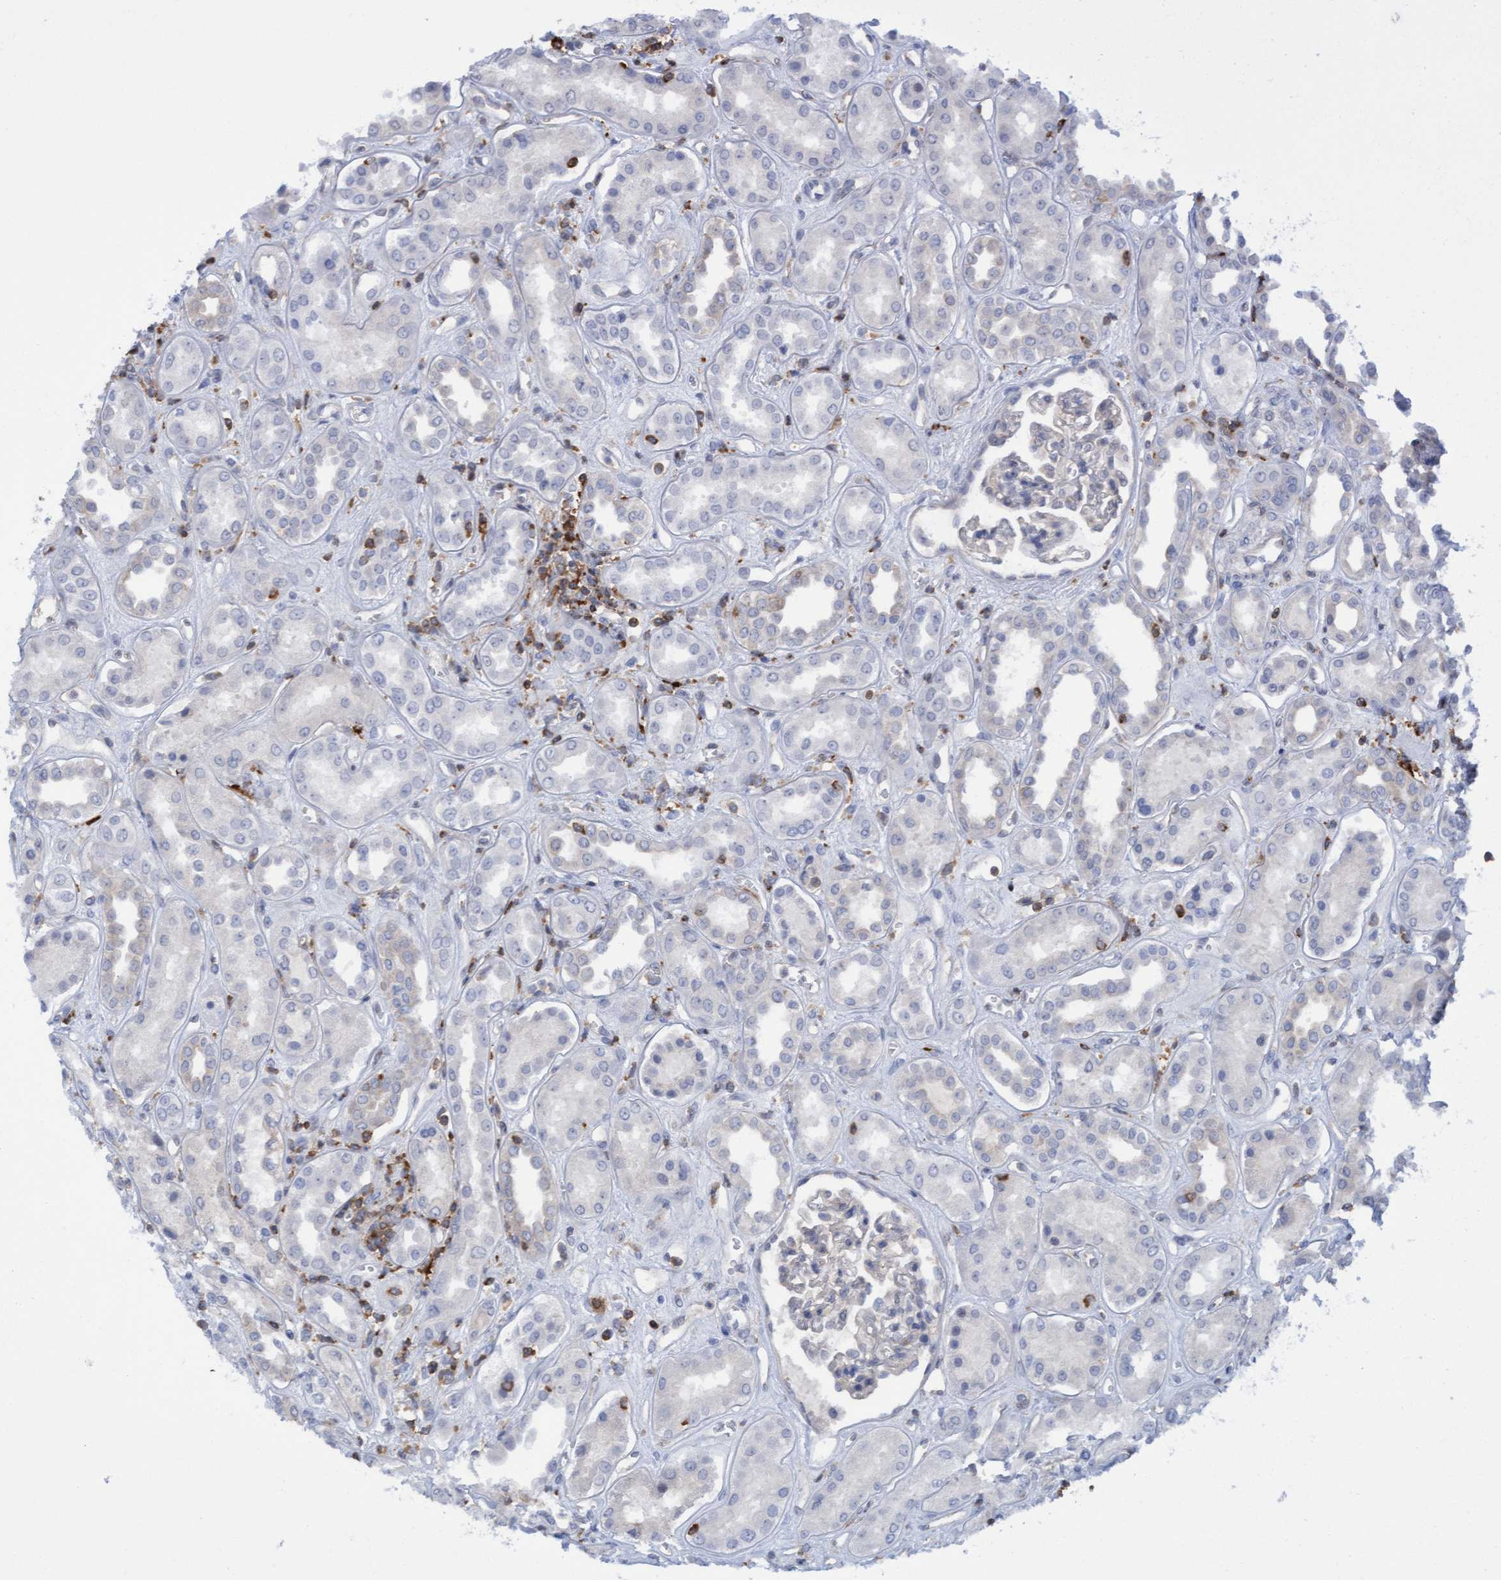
{"staining": {"intensity": "negative", "quantity": "none", "location": "none"}, "tissue": "kidney", "cell_type": "Cells in glomeruli", "image_type": "normal", "snomed": [{"axis": "morphology", "description": "Normal tissue, NOS"}, {"axis": "topography", "description": "Kidney"}], "caption": "The immunohistochemistry histopathology image has no significant positivity in cells in glomeruli of kidney.", "gene": "FNBP1", "patient": {"sex": "male", "age": 59}}